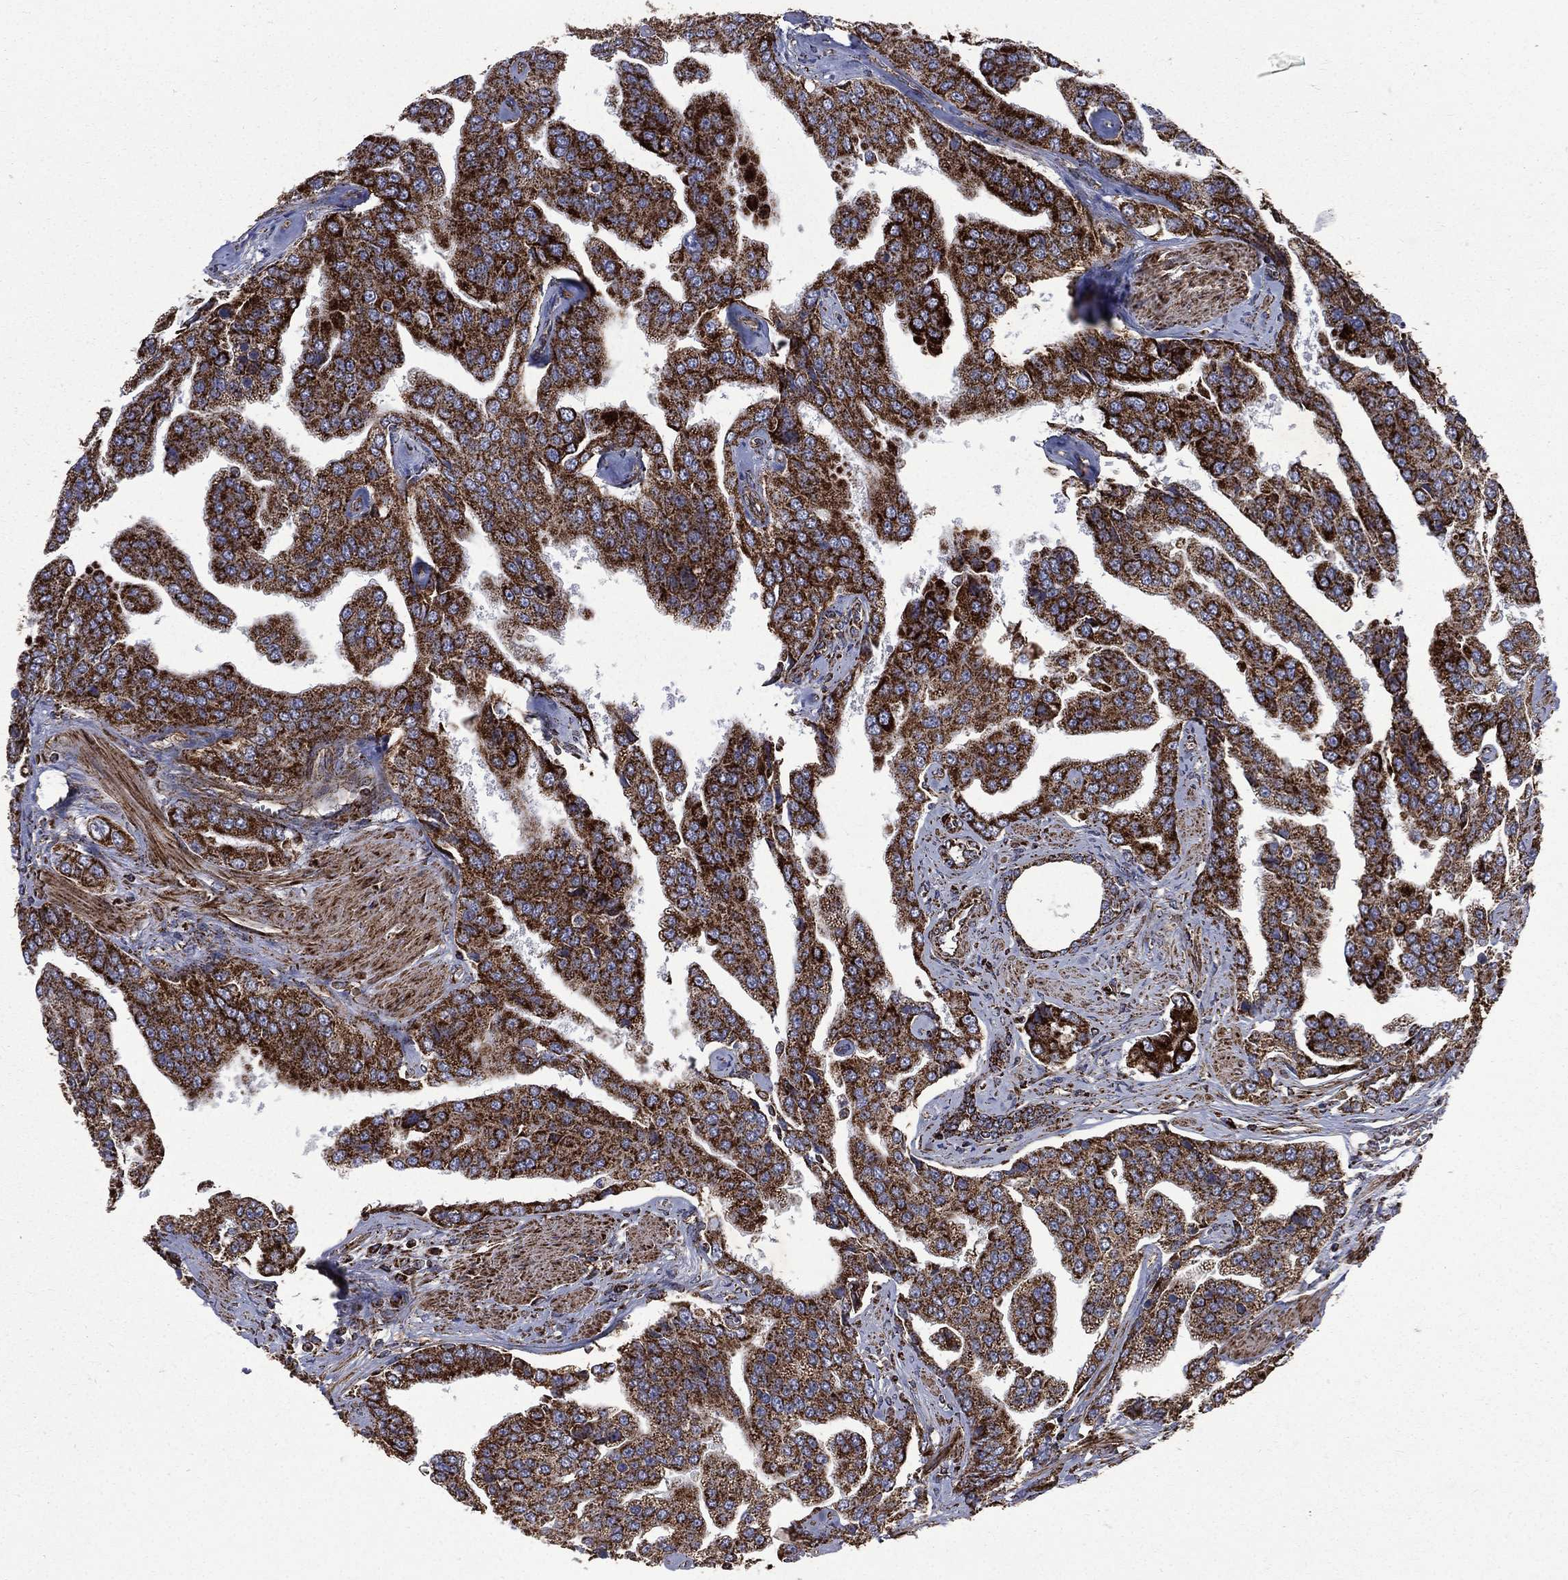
{"staining": {"intensity": "strong", "quantity": ">75%", "location": "cytoplasmic/membranous"}, "tissue": "prostate cancer", "cell_type": "Tumor cells", "image_type": "cancer", "snomed": [{"axis": "morphology", "description": "Adenocarcinoma, NOS"}, {"axis": "topography", "description": "Prostate and seminal vesicle, NOS"}, {"axis": "topography", "description": "Prostate"}], "caption": "Tumor cells exhibit high levels of strong cytoplasmic/membranous positivity in approximately >75% of cells in prostate adenocarcinoma.", "gene": "GOT2", "patient": {"sex": "male", "age": 69}}